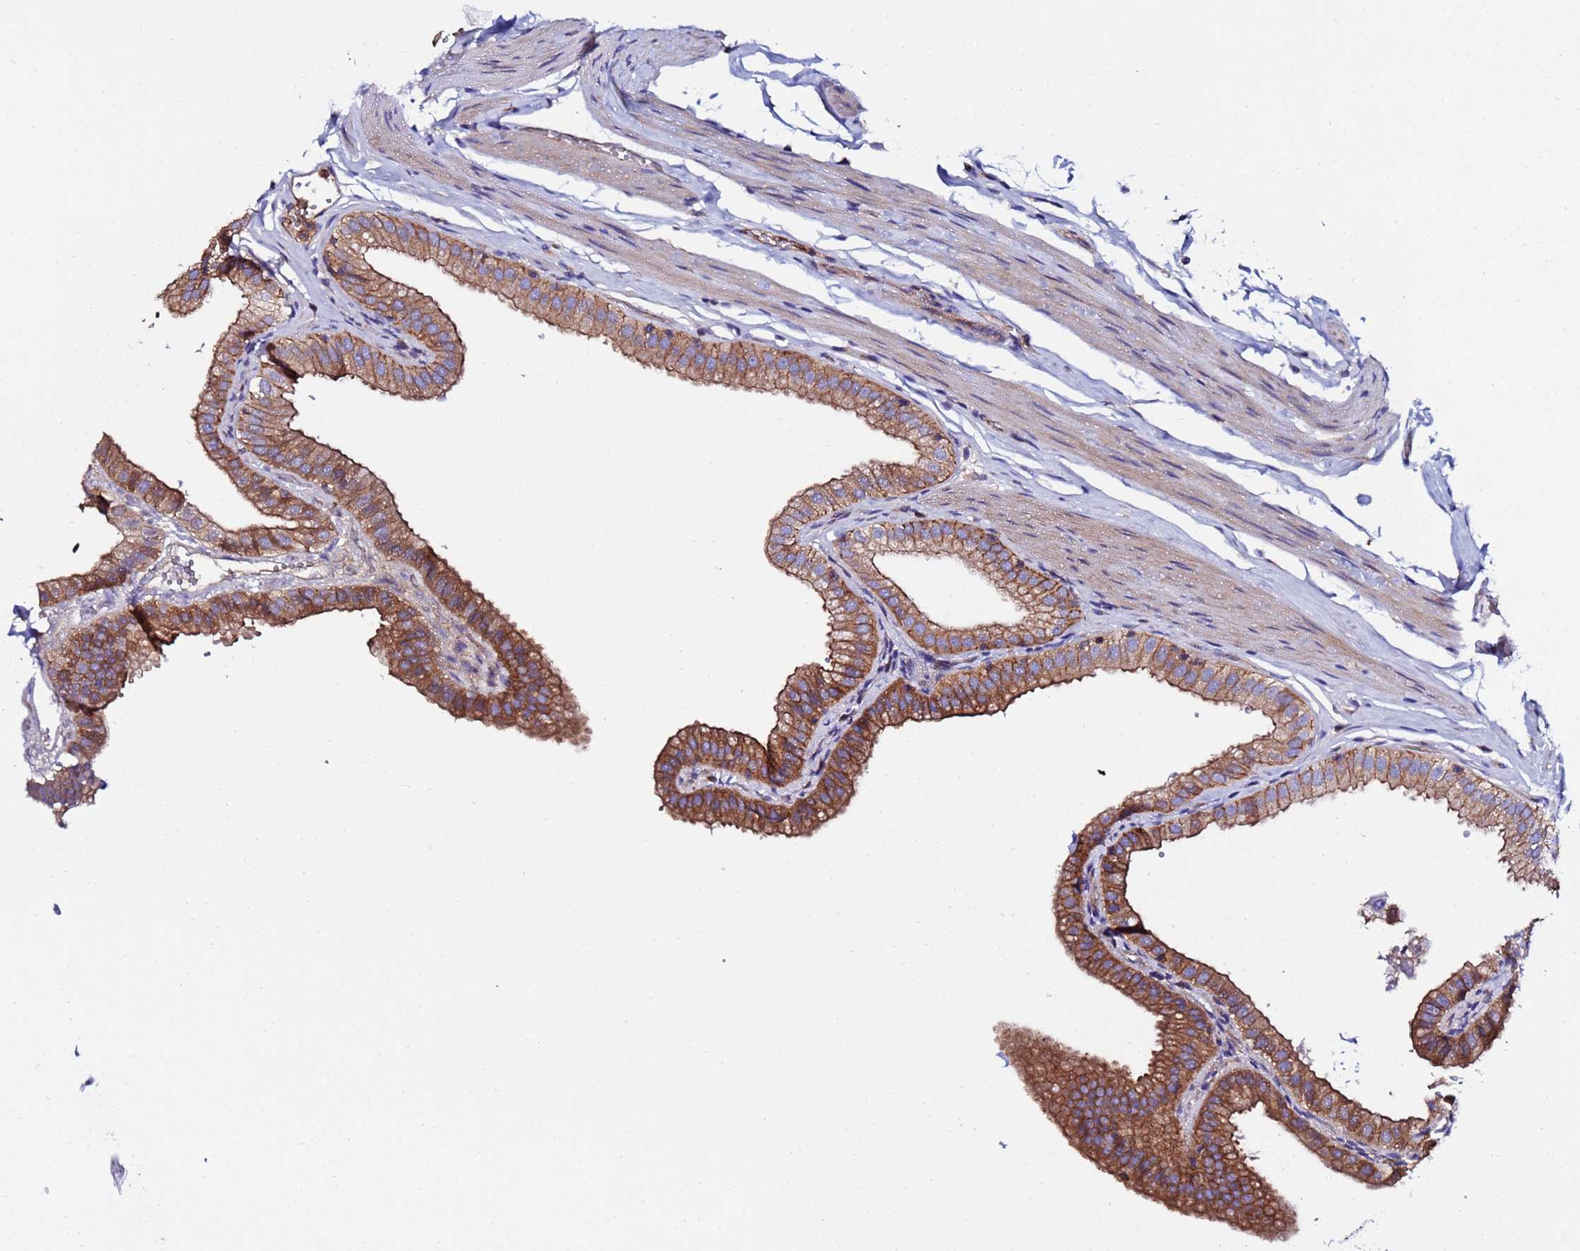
{"staining": {"intensity": "moderate", "quantity": ">75%", "location": "cytoplasmic/membranous"}, "tissue": "gallbladder", "cell_type": "Glandular cells", "image_type": "normal", "snomed": [{"axis": "morphology", "description": "Normal tissue, NOS"}, {"axis": "topography", "description": "Gallbladder"}], "caption": "Immunohistochemistry (IHC) histopathology image of normal human gallbladder stained for a protein (brown), which reveals medium levels of moderate cytoplasmic/membranous positivity in about >75% of glandular cells.", "gene": "POTEE", "patient": {"sex": "female", "age": 61}}